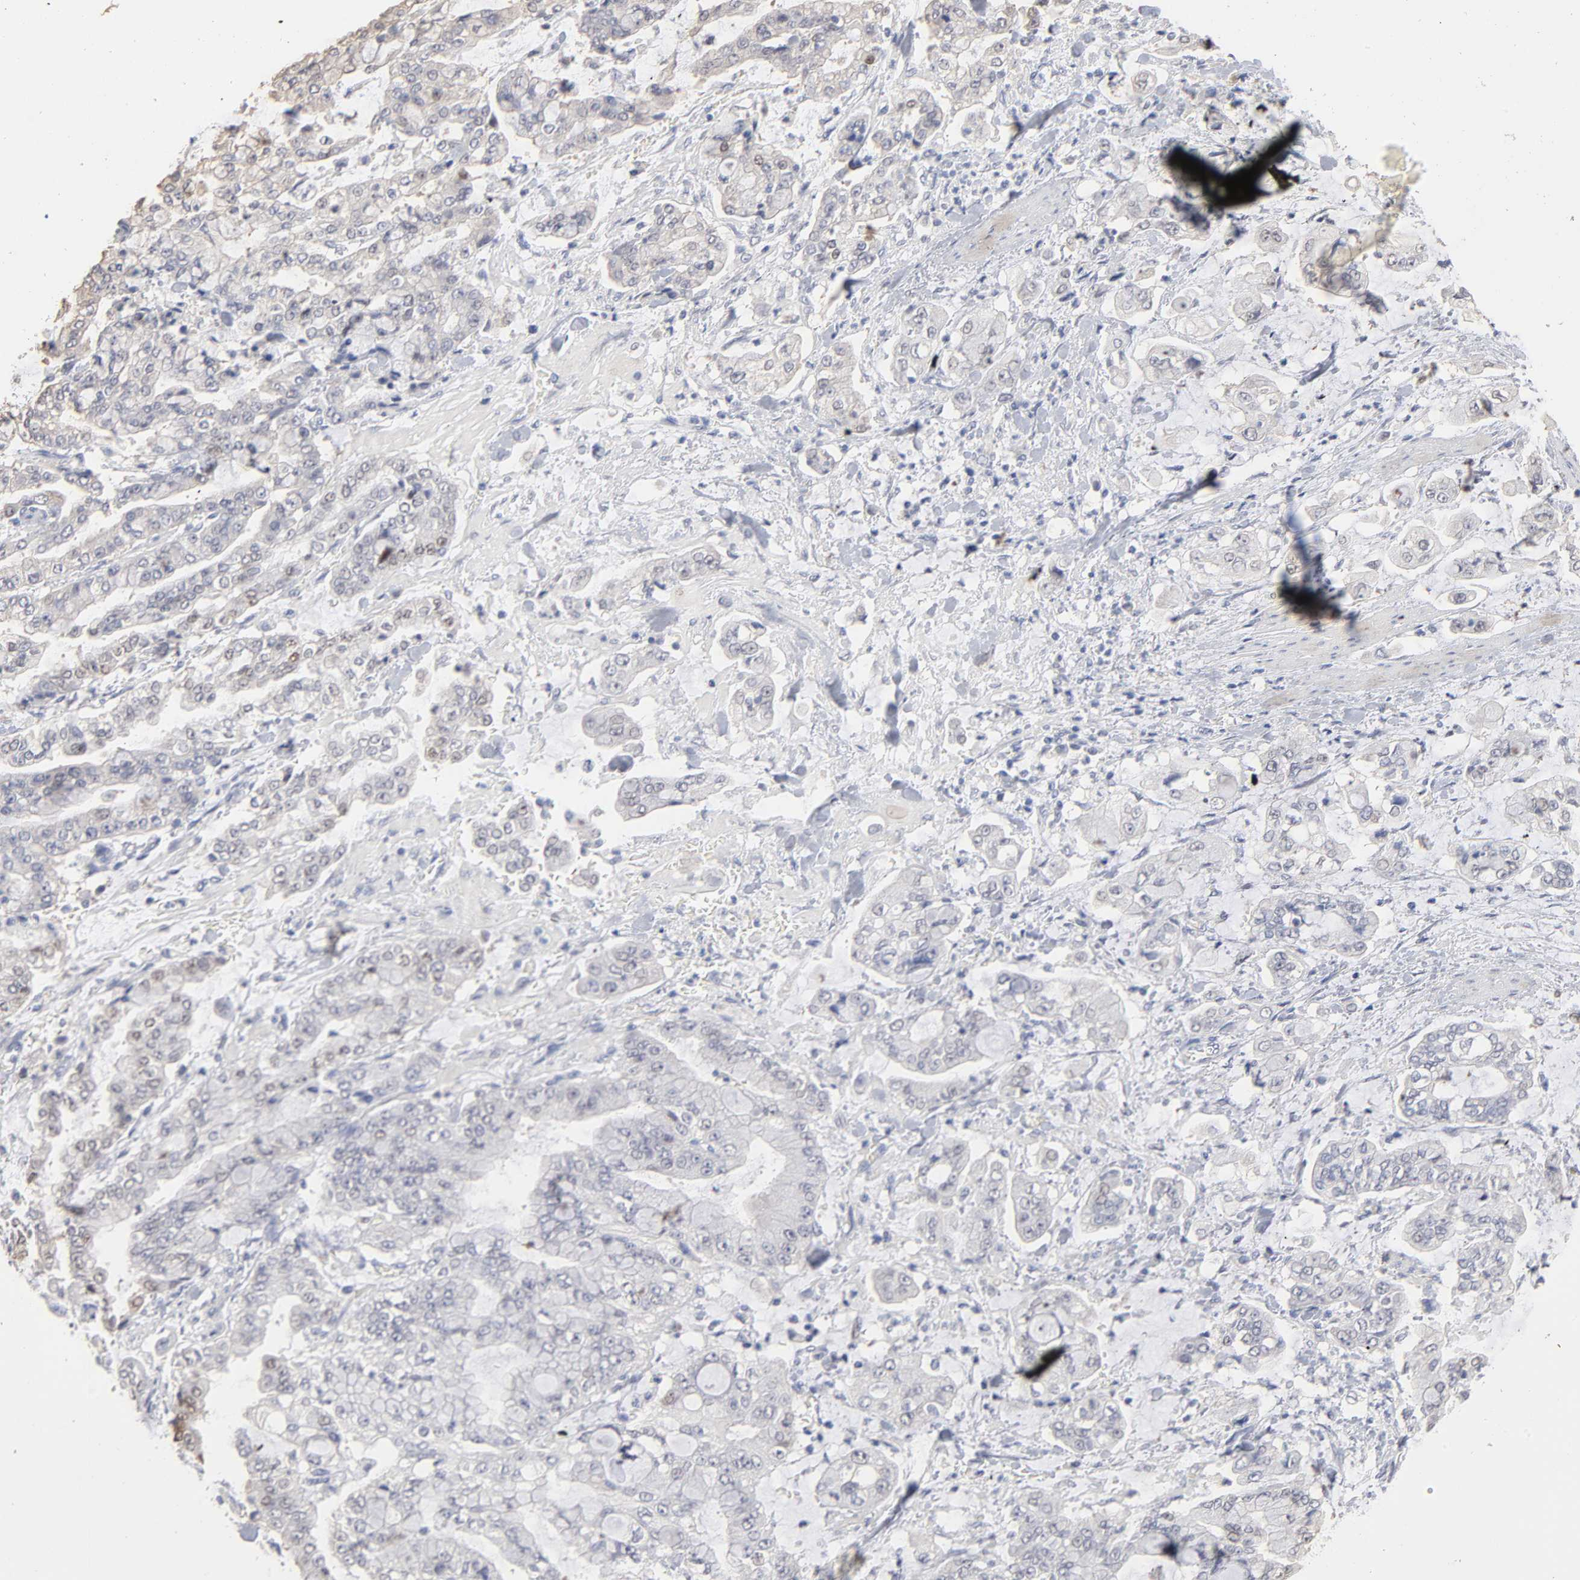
{"staining": {"intensity": "weak", "quantity": "25%-75%", "location": "cytoplasmic/membranous"}, "tissue": "stomach cancer", "cell_type": "Tumor cells", "image_type": "cancer", "snomed": [{"axis": "morphology", "description": "Normal tissue, NOS"}, {"axis": "morphology", "description": "Adenocarcinoma, NOS"}, {"axis": "topography", "description": "Stomach, upper"}, {"axis": "topography", "description": "Stomach"}], "caption": "Adenocarcinoma (stomach) stained for a protein (brown) displays weak cytoplasmic/membranous positive positivity in approximately 25%-75% of tumor cells.", "gene": "DNAL4", "patient": {"sex": "male", "age": 76}}